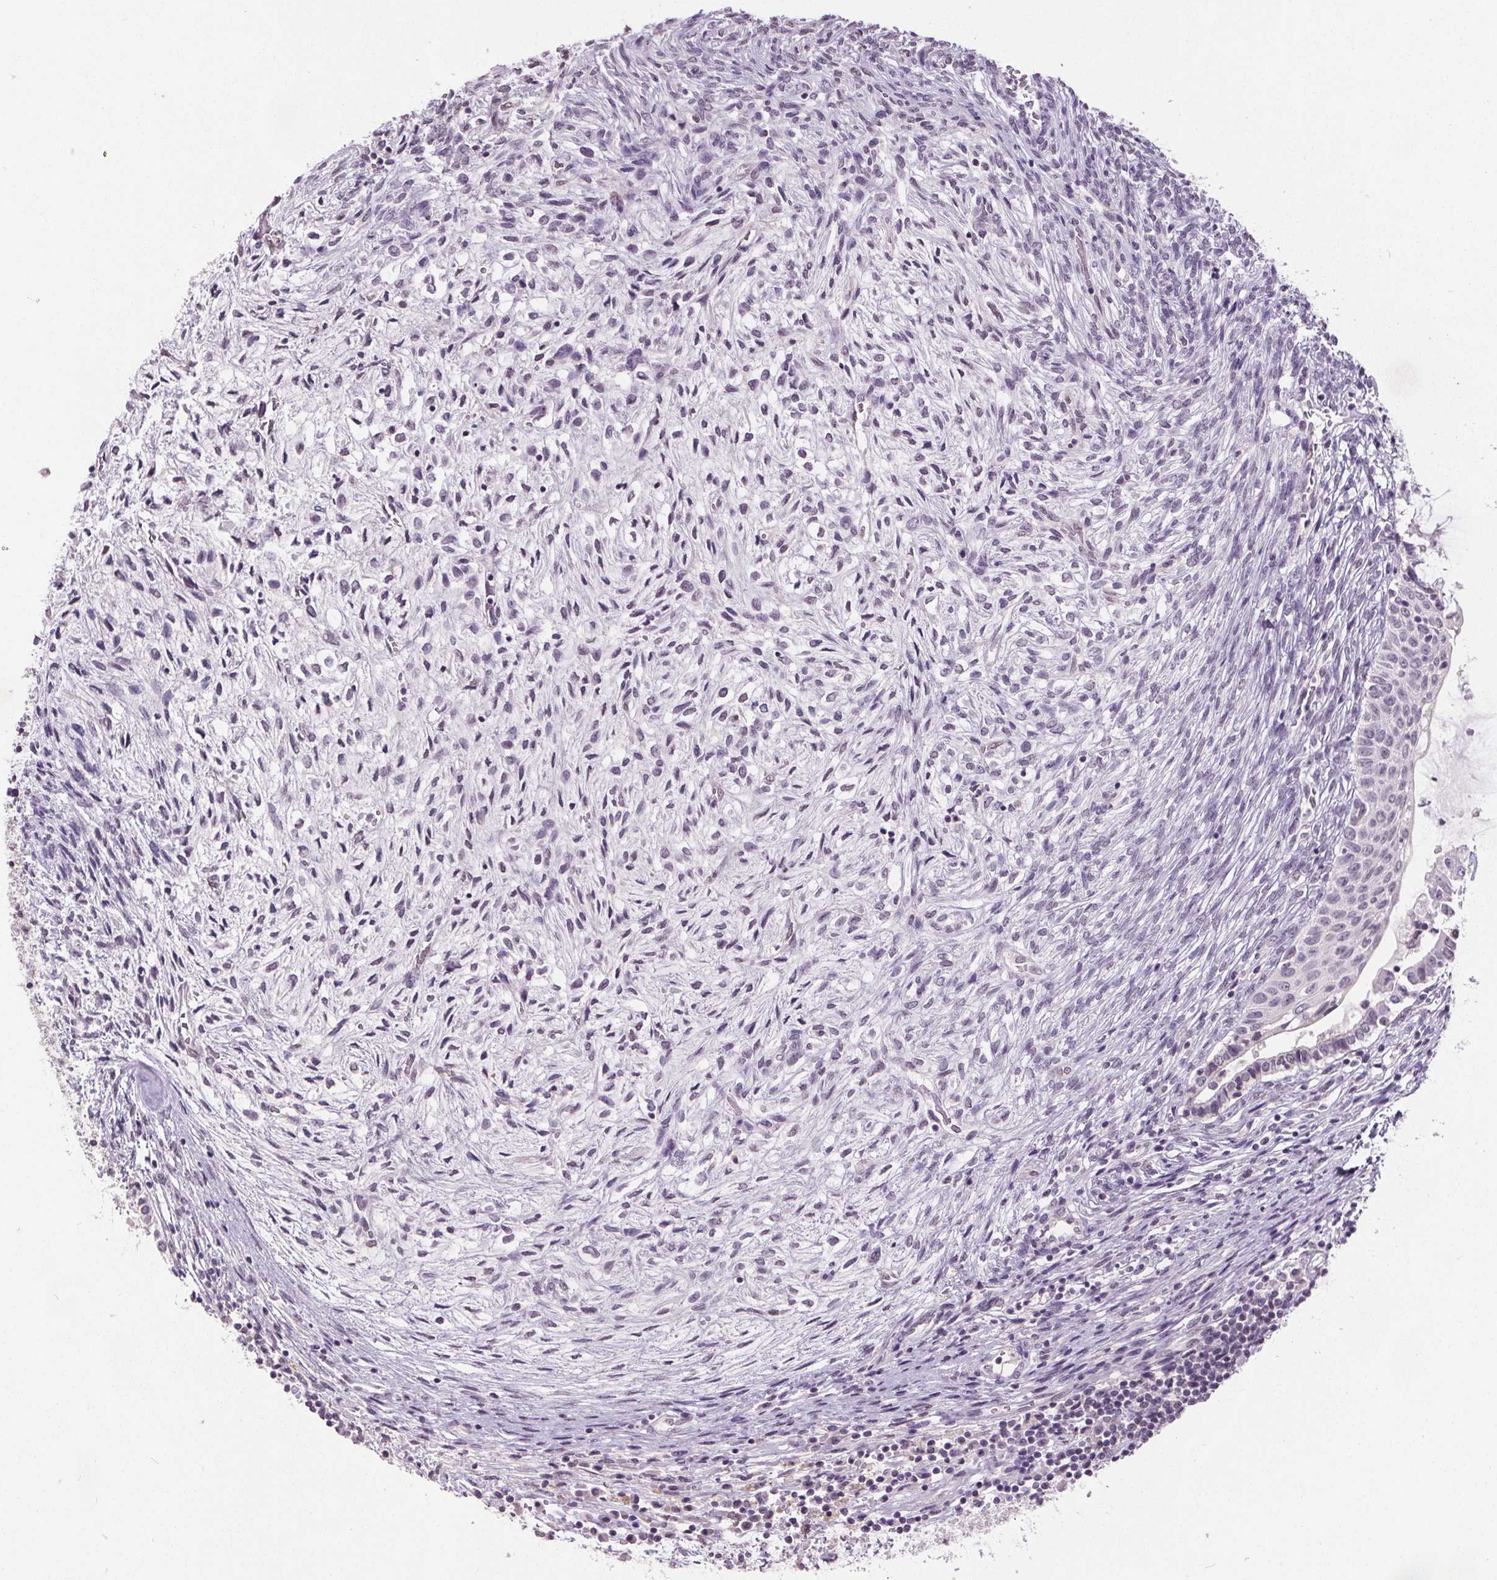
{"staining": {"intensity": "negative", "quantity": "none", "location": "none"}, "tissue": "testis cancer", "cell_type": "Tumor cells", "image_type": "cancer", "snomed": [{"axis": "morphology", "description": "Carcinoma, Embryonal, NOS"}, {"axis": "topography", "description": "Testis"}], "caption": "IHC of testis cancer (embryonal carcinoma) reveals no staining in tumor cells. (DAB immunohistochemistry (IHC) visualized using brightfield microscopy, high magnification).", "gene": "SLC2A9", "patient": {"sex": "male", "age": 37}}